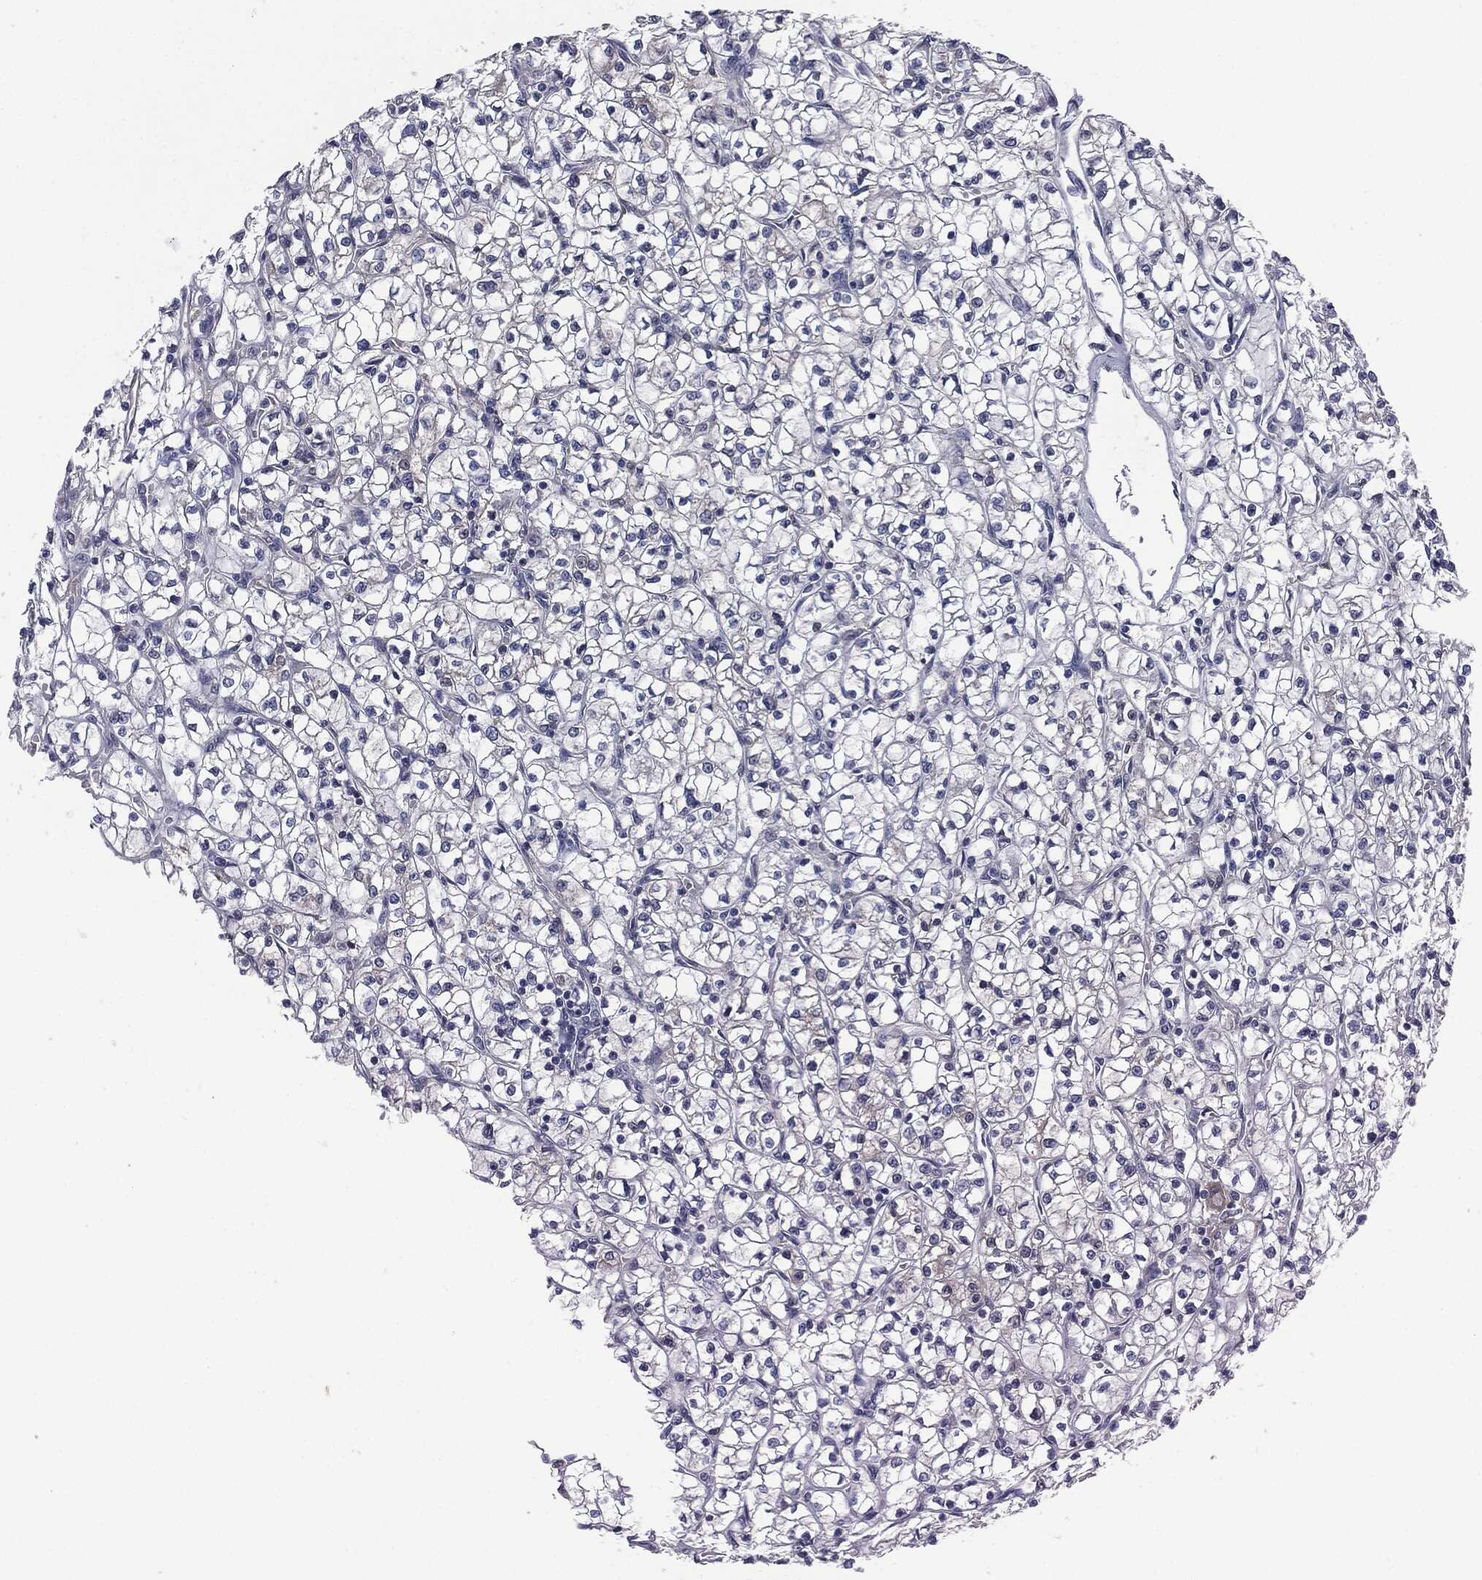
{"staining": {"intensity": "negative", "quantity": "none", "location": "none"}, "tissue": "renal cancer", "cell_type": "Tumor cells", "image_type": "cancer", "snomed": [{"axis": "morphology", "description": "Adenocarcinoma, NOS"}, {"axis": "topography", "description": "Kidney"}], "caption": "An IHC micrograph of renal cancer (adenocarcinoma) is shown. There is no staining in tumor cells of renal cancer (adenocarcinoma).", "gene": "SIGLEC7", "patient": {"sex": "female", "age": 64}}